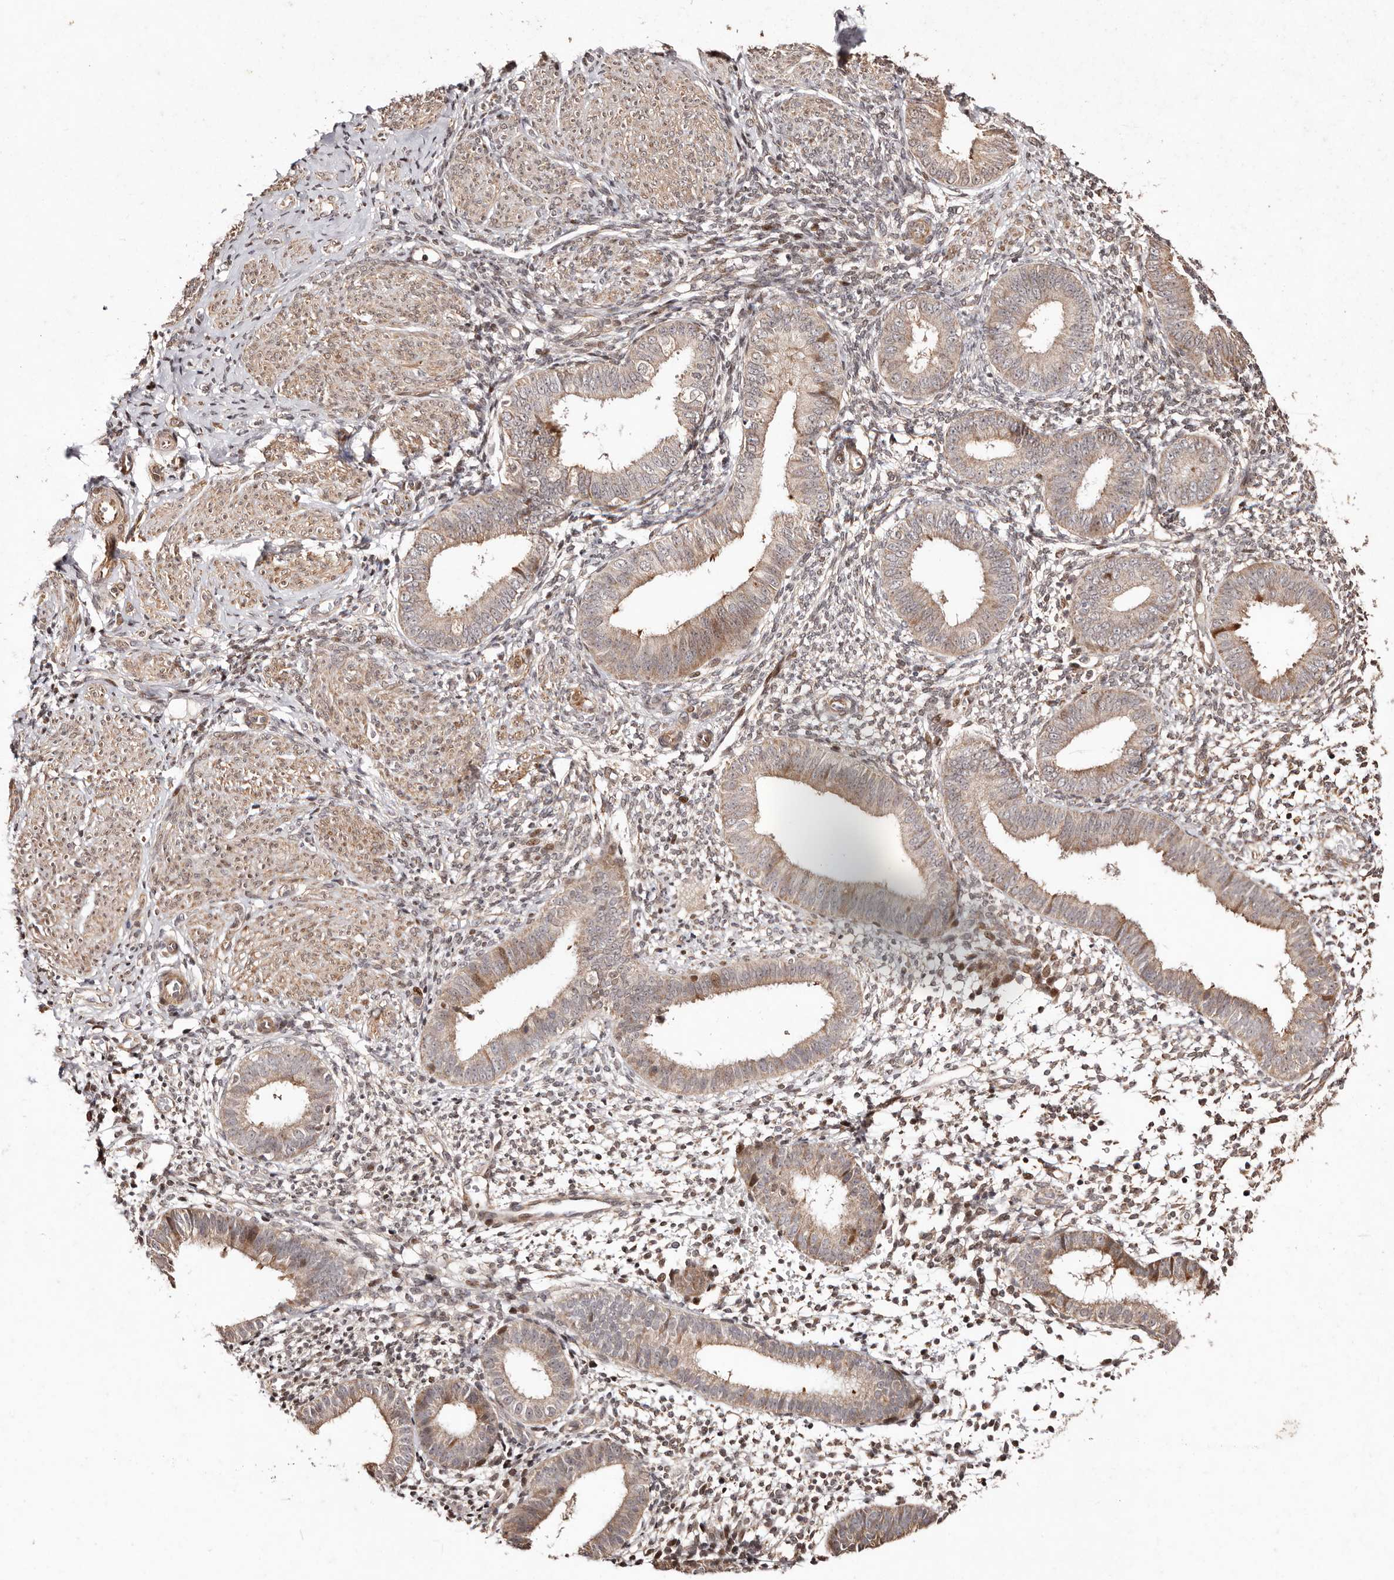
{"staining": {"intensity": "moderate", "quantity": "<25%", "location": "nuclear"}, "tissue": "endometrium", "cell_type": "Cells in endometrial stroma", "image_type": "normal", "snomed": [{"axis": "morphology", "description": "Normal tissue, NOS"}, {"axis": "topography", "description": "Uterus"}, {"axis": "topography", "description": "Endometrium"}], "caption": "Immunohistochemistry (IHC) image of benign endometrium: human endometrium stained using immunohistochemistry shows low levels of moderate protein expression localized specifically in the nuclear of cells in endometrial stroma, appearing as a nuclear brown color.", "gene": "HIVEP3", "patient": {"sex": "female", "age": 48}}